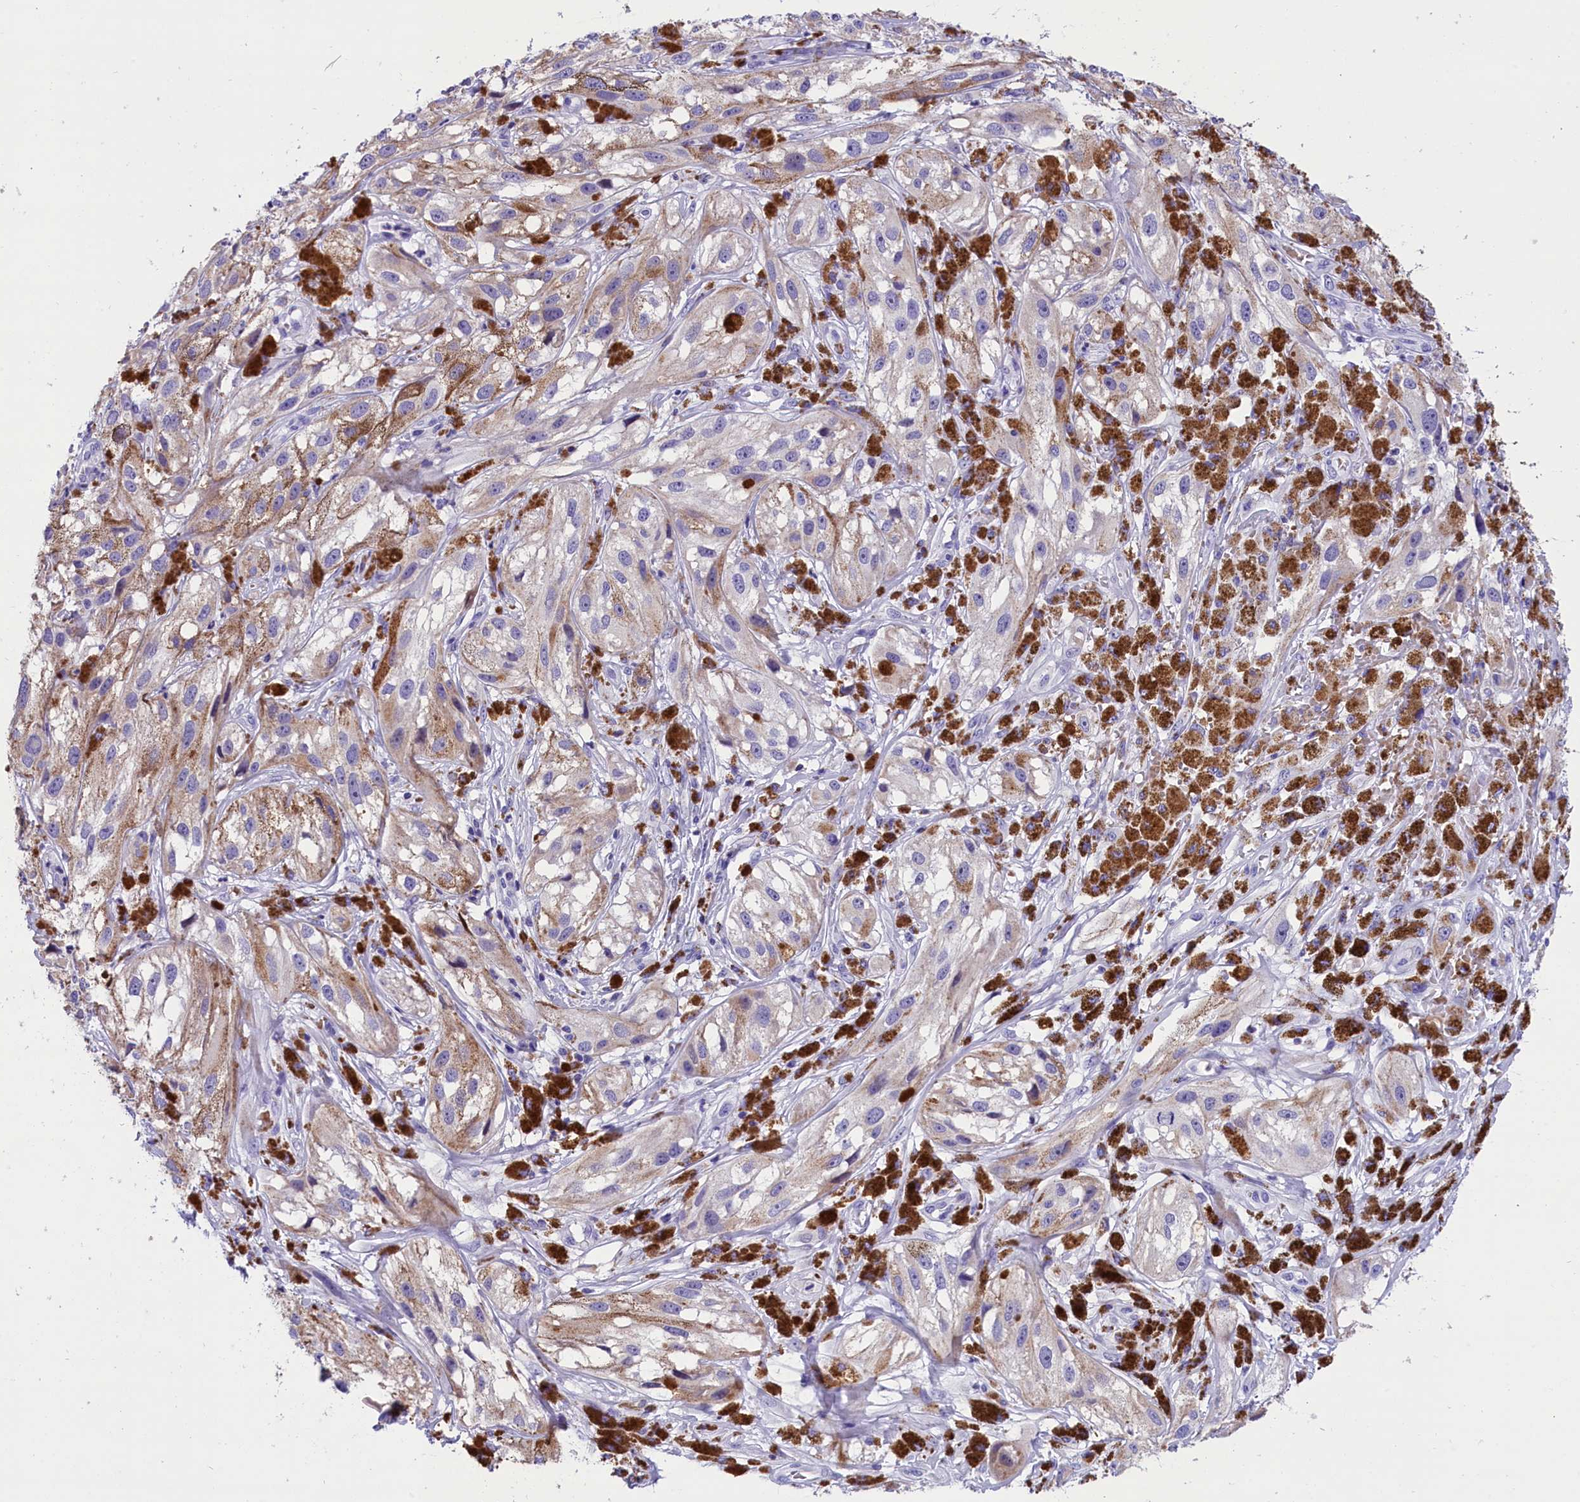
{"staining": {"intensity": "negative", "quantity": "none", "location": "none"}, "tissue": "melanoma", "cell_type": "Tumor cells", "image_type": "cancer", "snomed": [{"axis": "morphology", "description": "Malignant melanoma, NOS"}, {"axis": "topography", "description": "Skin"}], "caption": "High magnification brightfield microscopy of malignant melanoma stained with DAB (3,3'-diaminobenzidine) (brown) and counterstained with hematoxylin (blue): tumor cells show no significant expression.", "gene": "ABAT", "patient": {"sex": "male", "age": 88}}